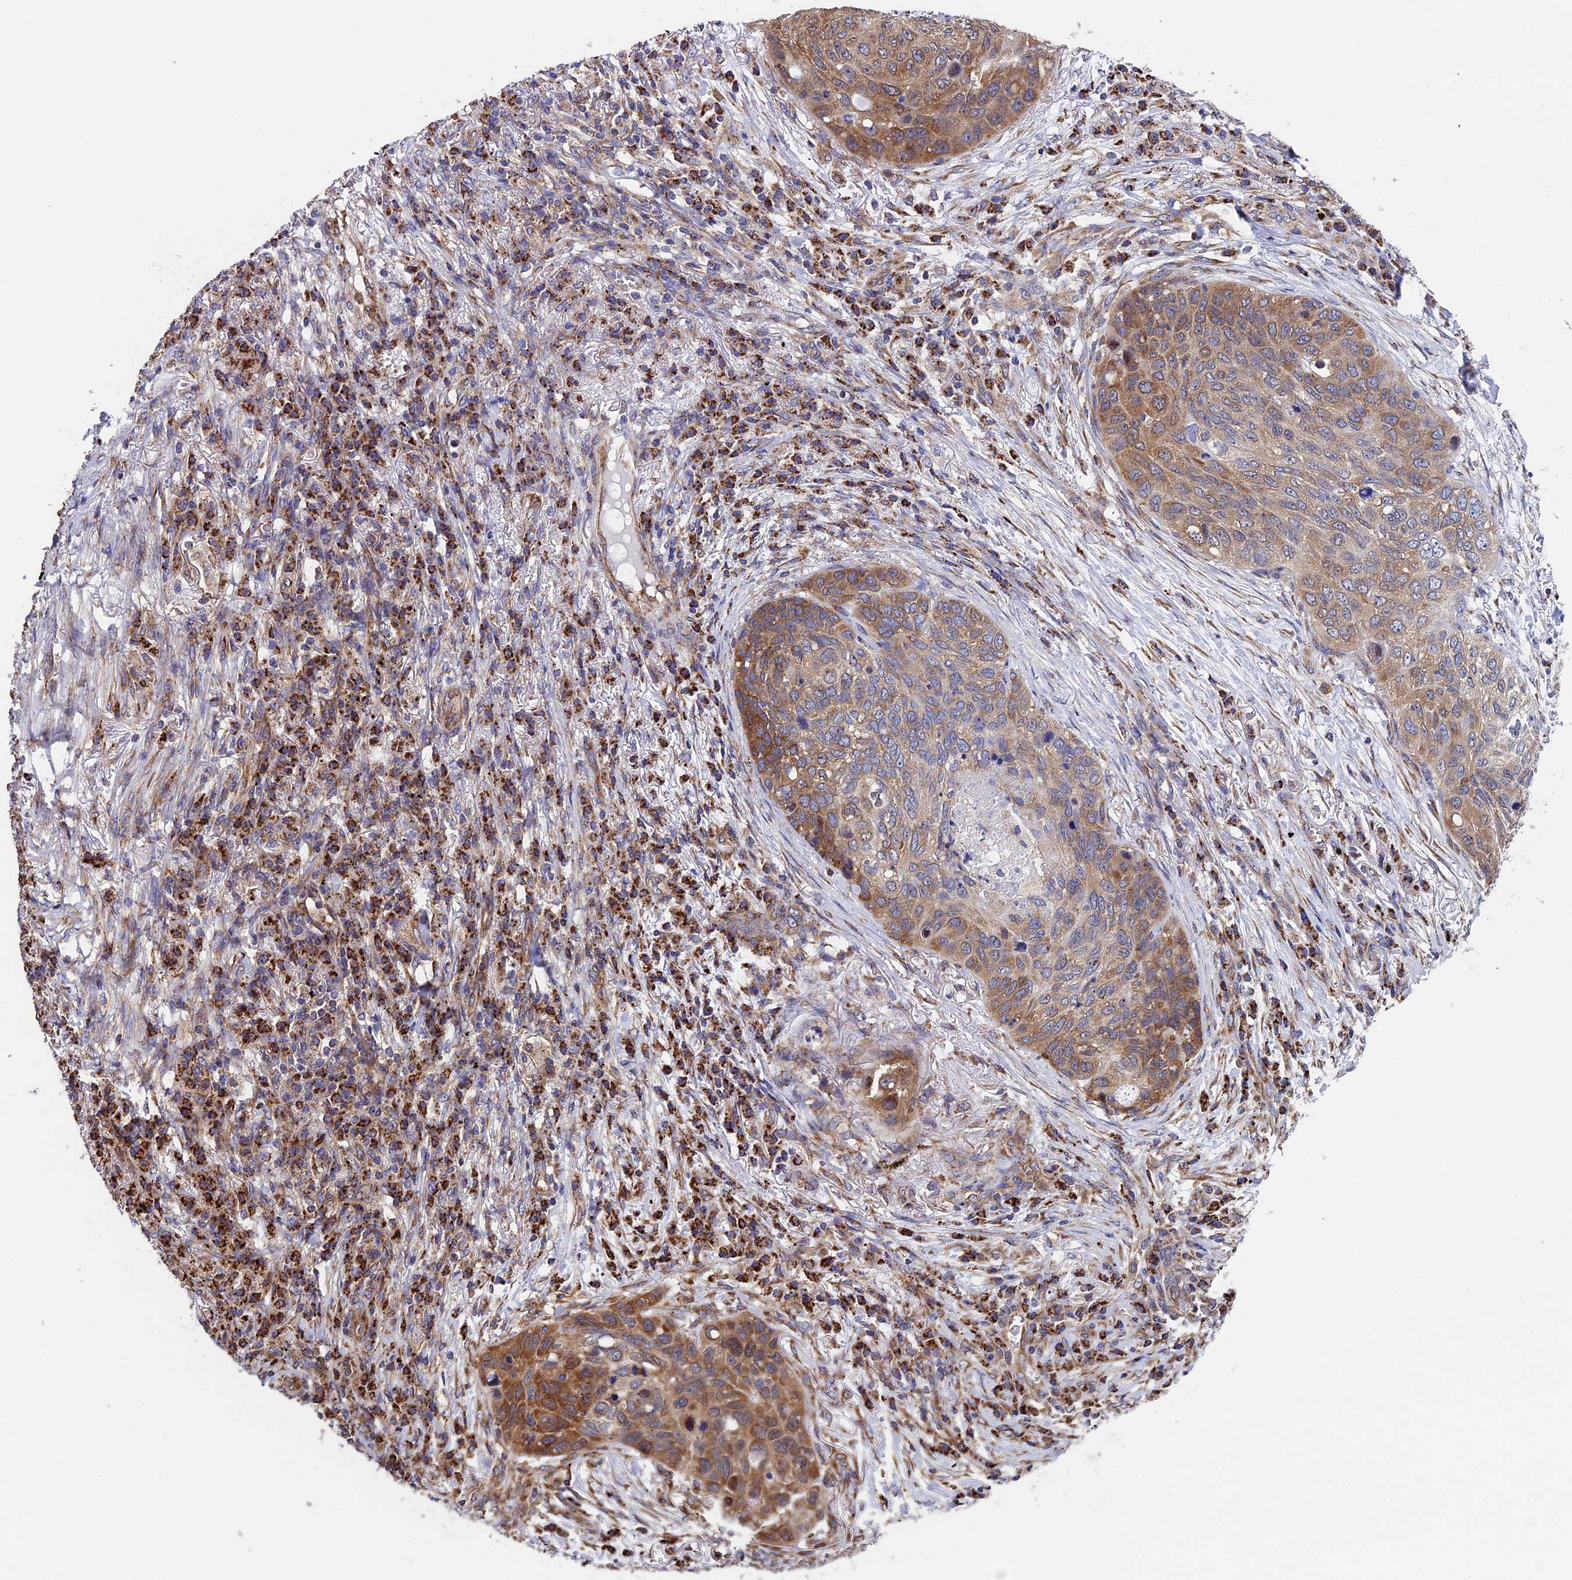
{"staining": {"intensity": "moderate", "quantity": ">75%", "location": "cytoplasmic/membranous"}, "tissue": "lung cancer", "cell_type": "Tumor cells", "image_type": "cancer", "snomed": [{"axis": "morphology", "description": "Squamous cell carcinoma, NOS"}, {"axis": "topography", "description": "Lung"}], "caption": "IHC (DAB) staining of lung cancer (squamous cell carcinoma) shows moderate cytoplasmic/membranous protein positivity in about >75% of tumor cells. (Stains: DAB (3,3'-diaminobenzidine) in brown, nuclei in blue, Microscopy: brightfield microscopy at high magnification).", "gene": "SLC9A5", "patient": {"sex": "female", "age": 63}}